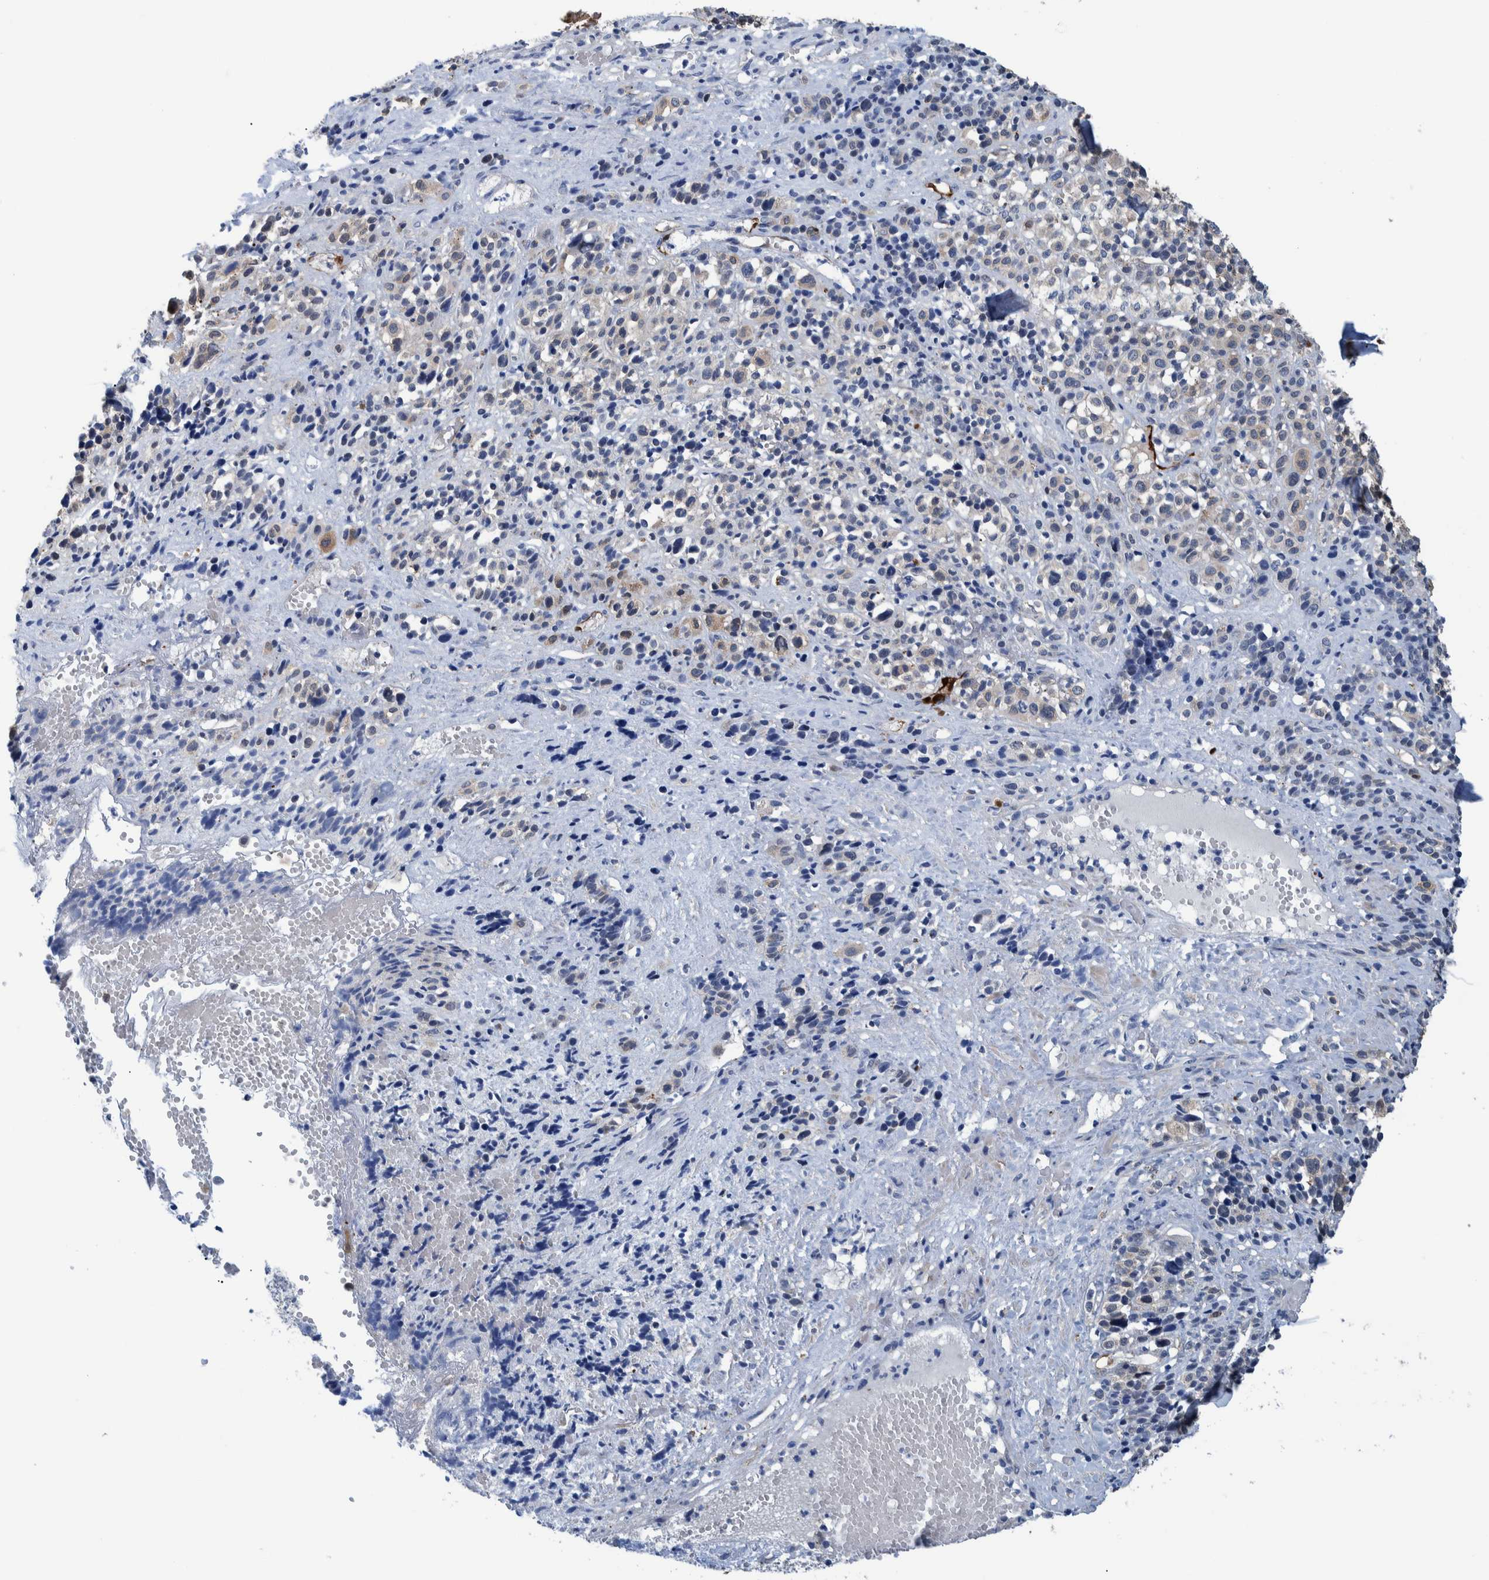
{"staining": {"intensity": "weak", "quantity": "<25%", "location": "cytoplasmic/membranous"}, "tissue": "melanoma", "cell_type": "Tumor cells", "image_type": "cancer", "snomed": [{"axis": "morphology", "description": "Malignant melanoma, Metastatic site"}, {"axis": "topography", "description": "Skin"}], "caption": "Immunohistochemical staining of malignant melanoma (metastatic site) exhibits no significant expression in tumor cells. (DAB (3,3'-diaminobenzidine) immunohistochemistry (IHC) visualized using brightfield microscopy, high magnification).", "gene": "IDO1", "patient": {"sex": "female", "age": 74}}